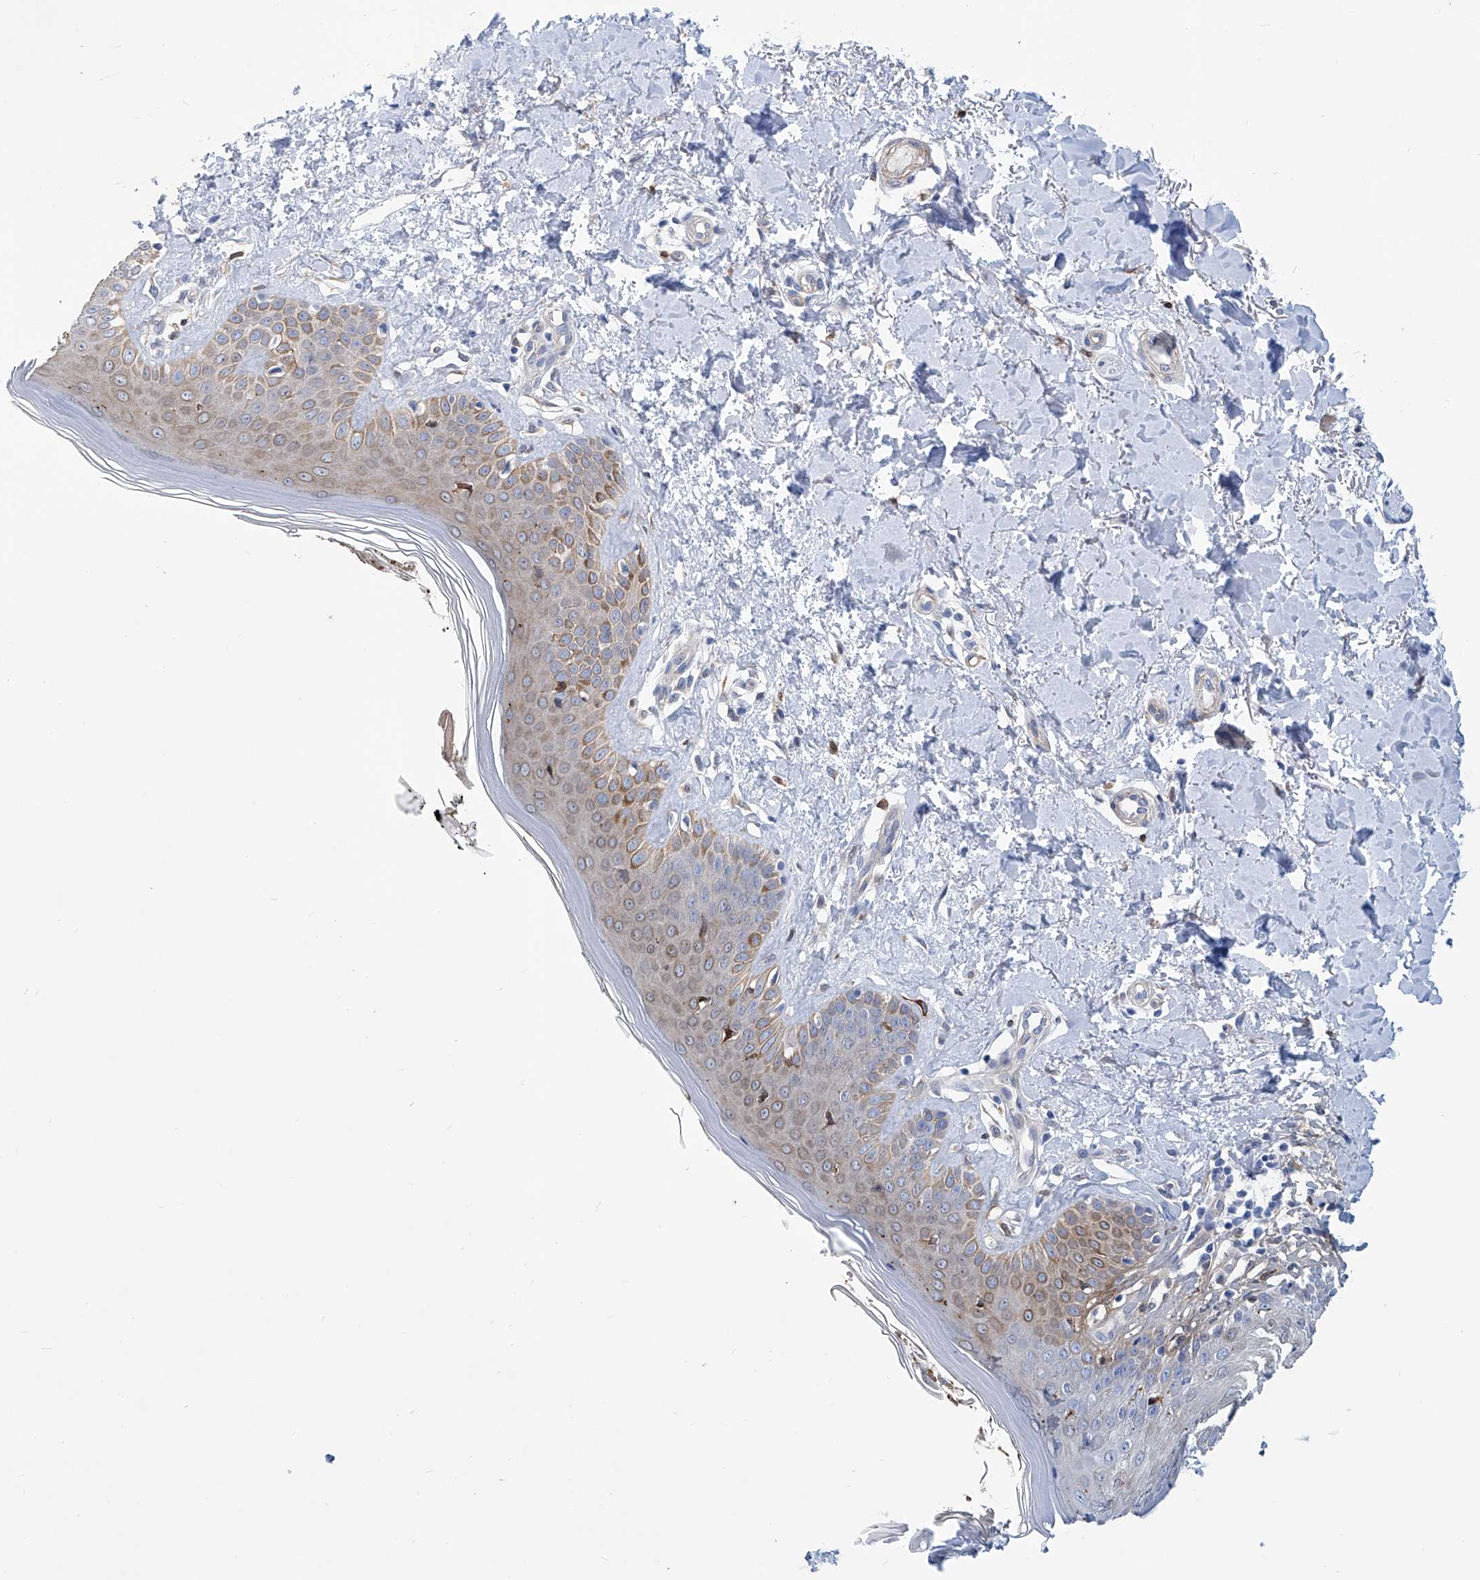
{"staining": {"intensity": "weak", "quantity": "25%-75%", "location": "cytoplasmic/membranous"}, "tissue": "skin", "cell_type": "Fibroblasts", "image_type": "normal", "snomed": [{"axis": "morphology", "description": "Normal tissue, NOS"}, {"axis": "topography", "description": "Skin"}], "caption": "A histopathology image of human skin stained for a protein demonstrates weak cytoplasmic/membranous brown staining in fibroblasts. (DAB IHC with brightfield microscopy, high magnification).", "gene": "TNN", "patient": {"sex": "female", "age": 64}}